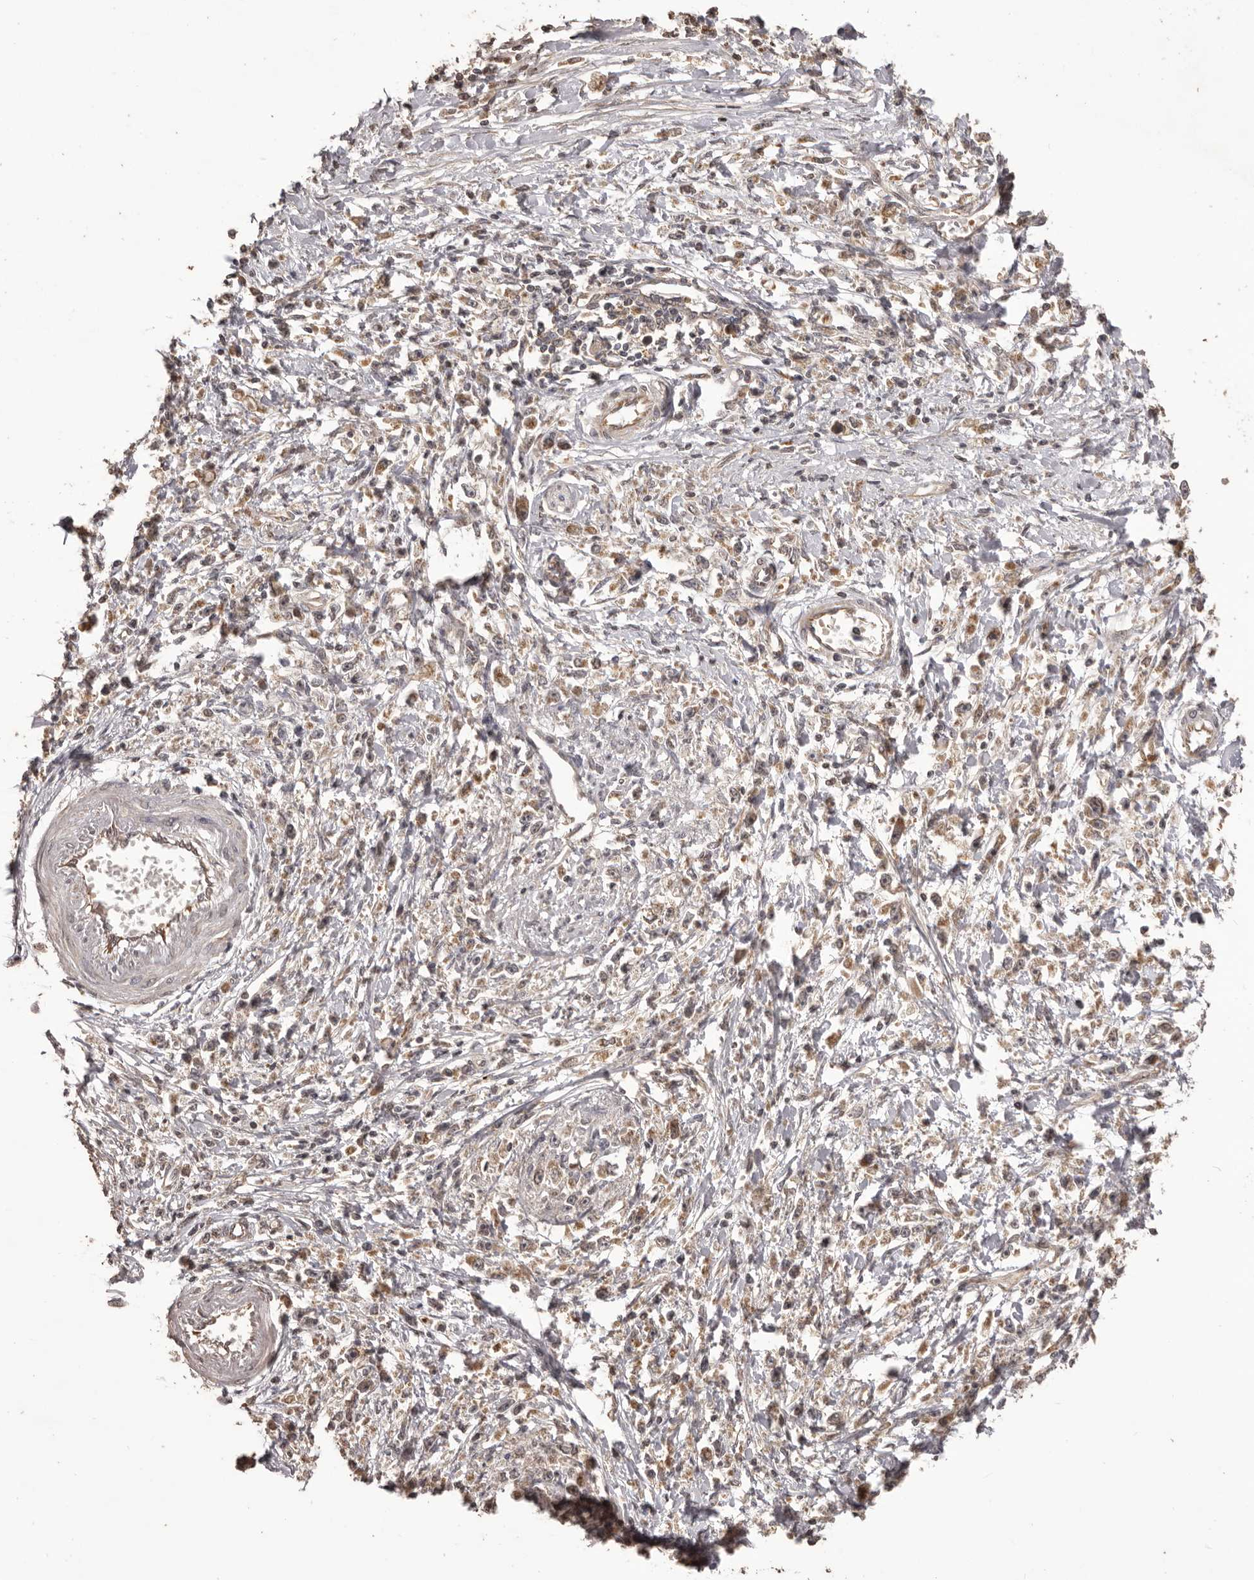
{"staining": {"intensity": "weak", "quantity": "25%-75%", "location": "cytoplasmic/membranous"}, "tissue": "stomach cancer", "cell_type": "Tumor cells", "image_type": "cancer", "snomed": [{"axis": "morphology", "description": "Adenocarcinoma, NOS"}, {"axis": "topography", "description": "Stomach"}], "caption": "Brown immunohistochemical staining in human stomach adenocarcinoma exhibits weak cytoplasmic/membranous staining in about 25%-75% of tumor cells. The staining was performed using DAB (3,3'-diaminobenzidine) to visualize the protein expression in brown, while the nuclei were stained in blue with hematoxylin (Magnification: 20x).", "gene": "QRSL1", "patient": {"sex": "female", "age": 59}}